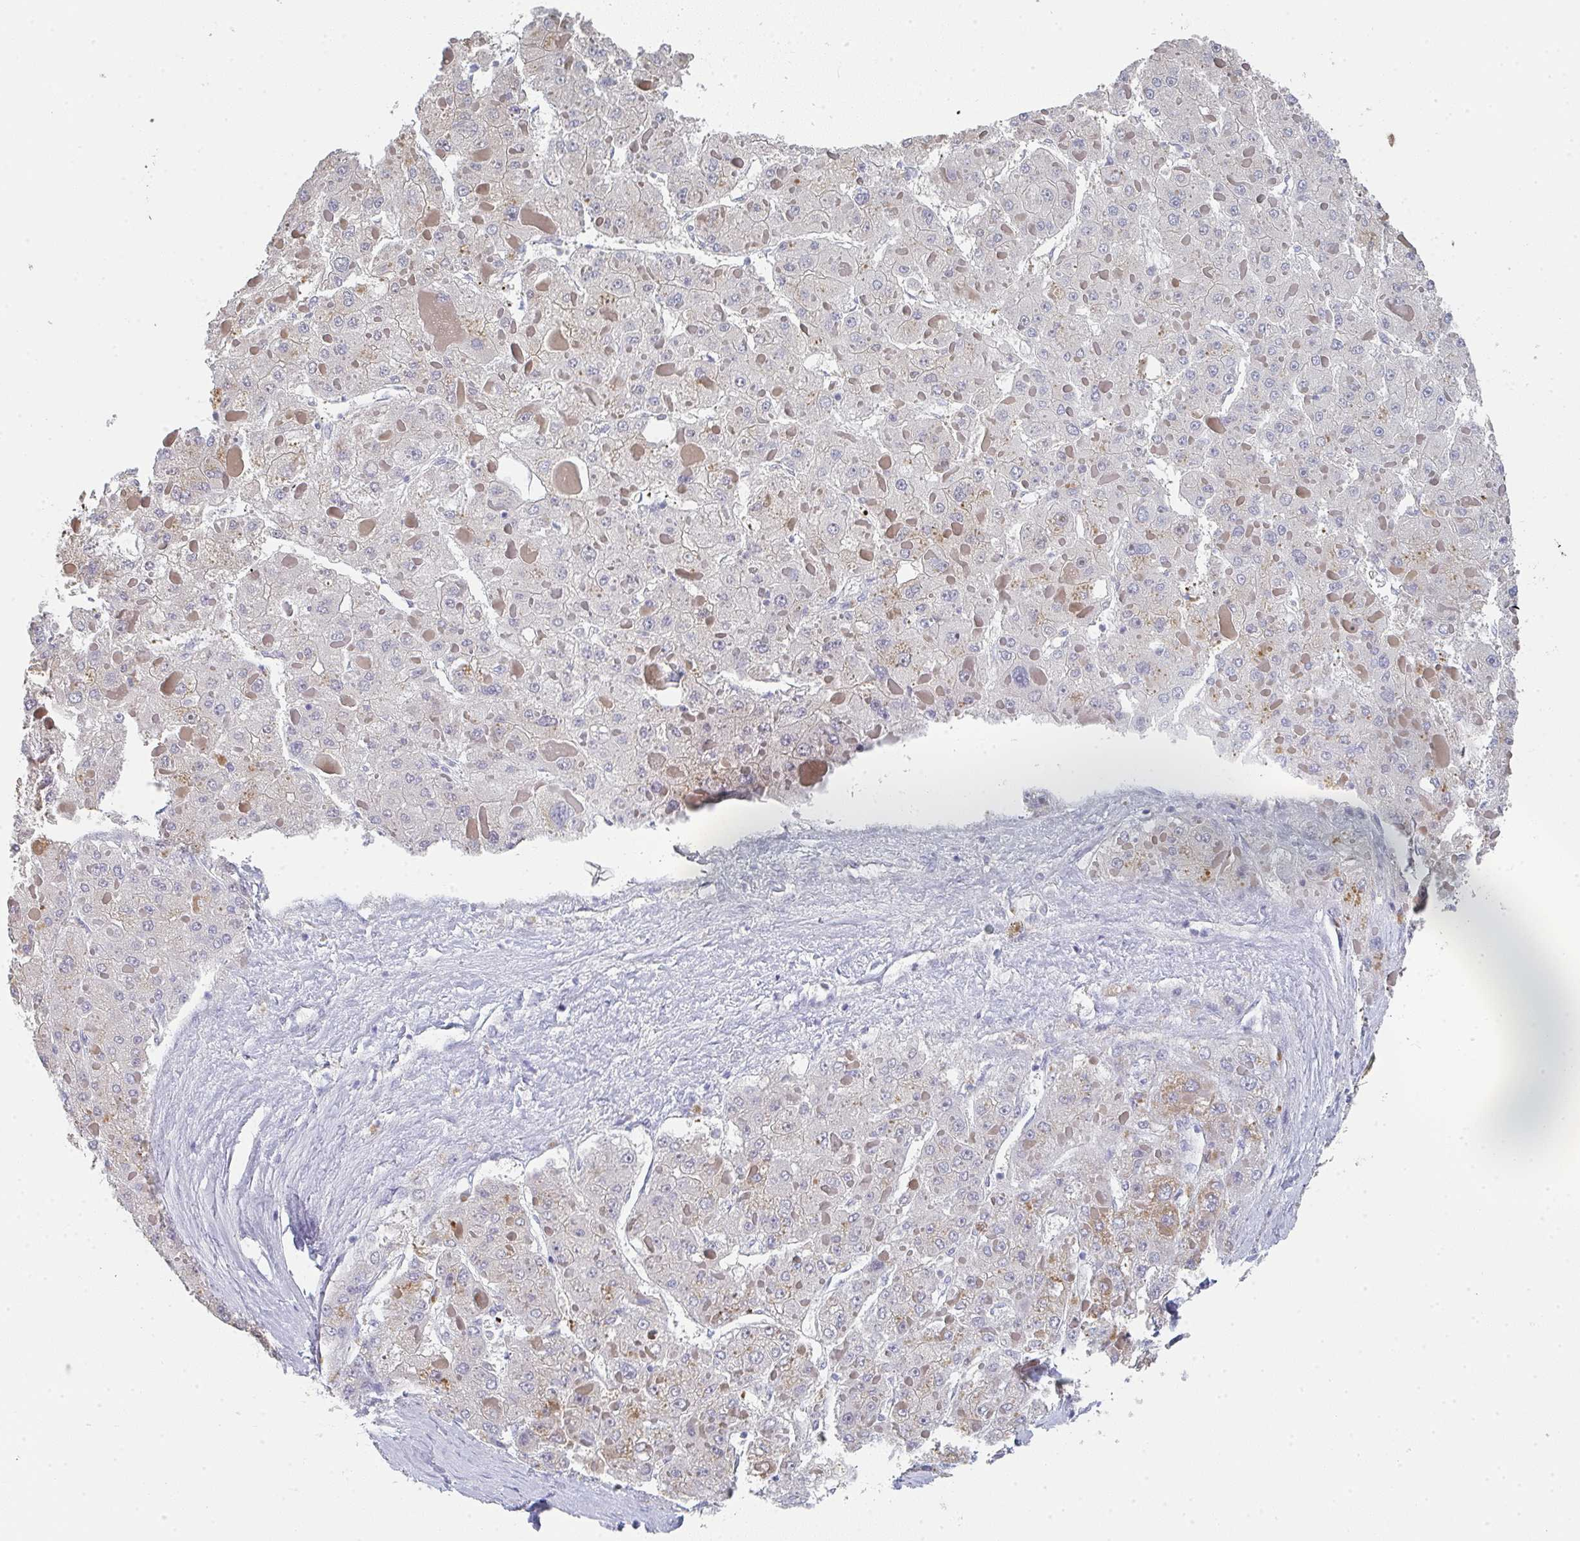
{"staining": {"intensity": "negative", "quantity": "none", "location": "none"}, "tissue": "liver cancer", "cell_type": "Tumor cells", "image_type": "cancer", "snomed": [{"axis": "morphology", "description": "Carcinoma, Hepatocellular, NOS"}, {"axis": "topography", "description": "Liver"}], "caption": "This is a photomicrograph of IHC staining of liver cancer (hepatocellular carcinoma), which shows no expression in tumor cells.", "gene": "NOXRED1", "patient": {"sex": "female", "age": 73}}